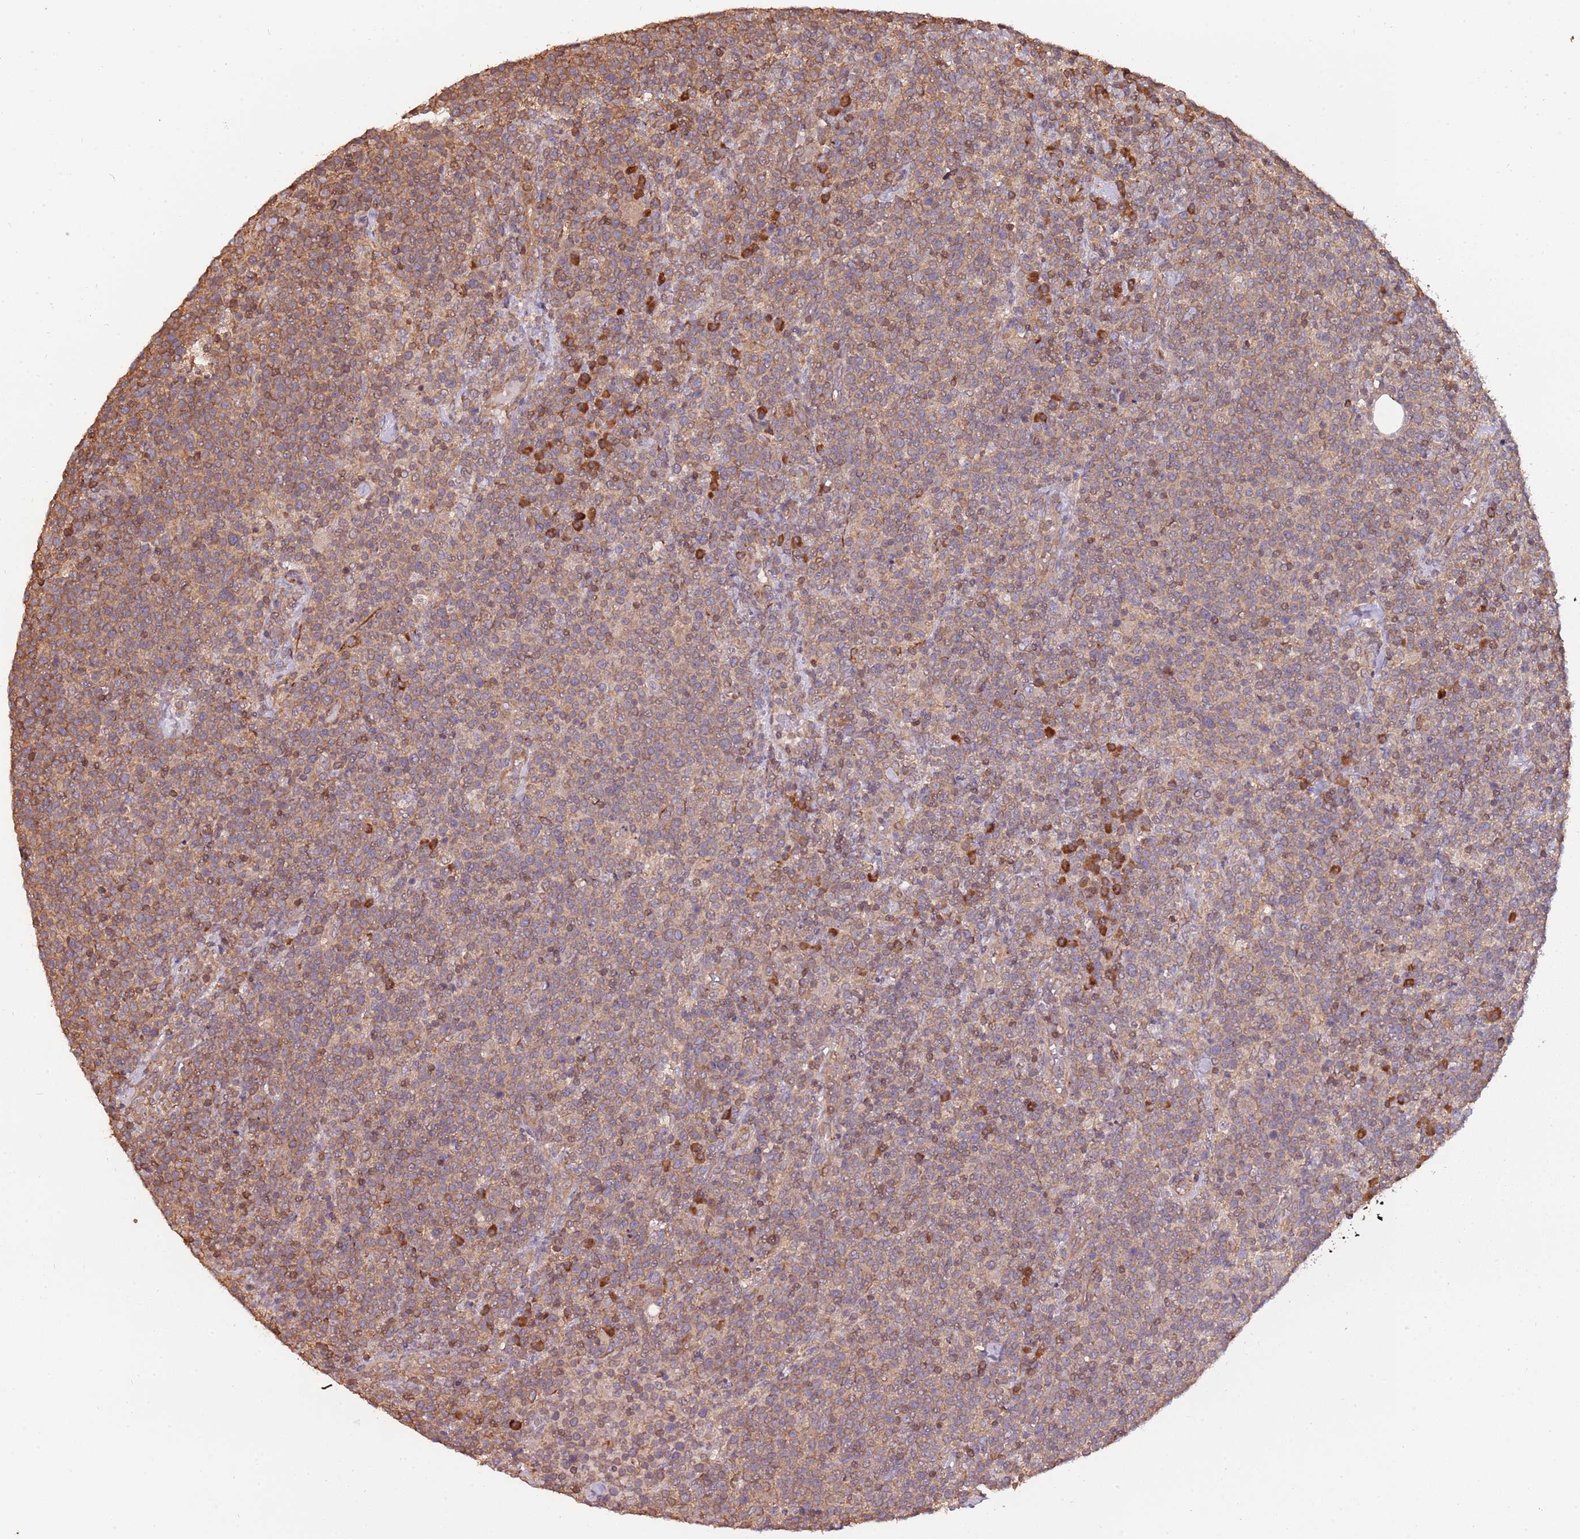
{"staining": {"intensity": "strong", "quantity": "<25%", "location": "cytoplasmic/membranous"}, "tissue": "lymphoma", "cell_type": "Tumor cells", "image_type": "cancer", "snomed": [{"axis": "morphology", "description": "Malignant lymphoma, non-Hodgkin's type, High grade"}, {"axis": "topography", "description": "Lymph node"}], "caption": "Malignant lymphoma, non-Hodgkin's type (high-grade) stained with a protein marker reveals strong staining in tumor cells.", "gene": "COG4", "patient": {"sex": "male", "age": 61}}